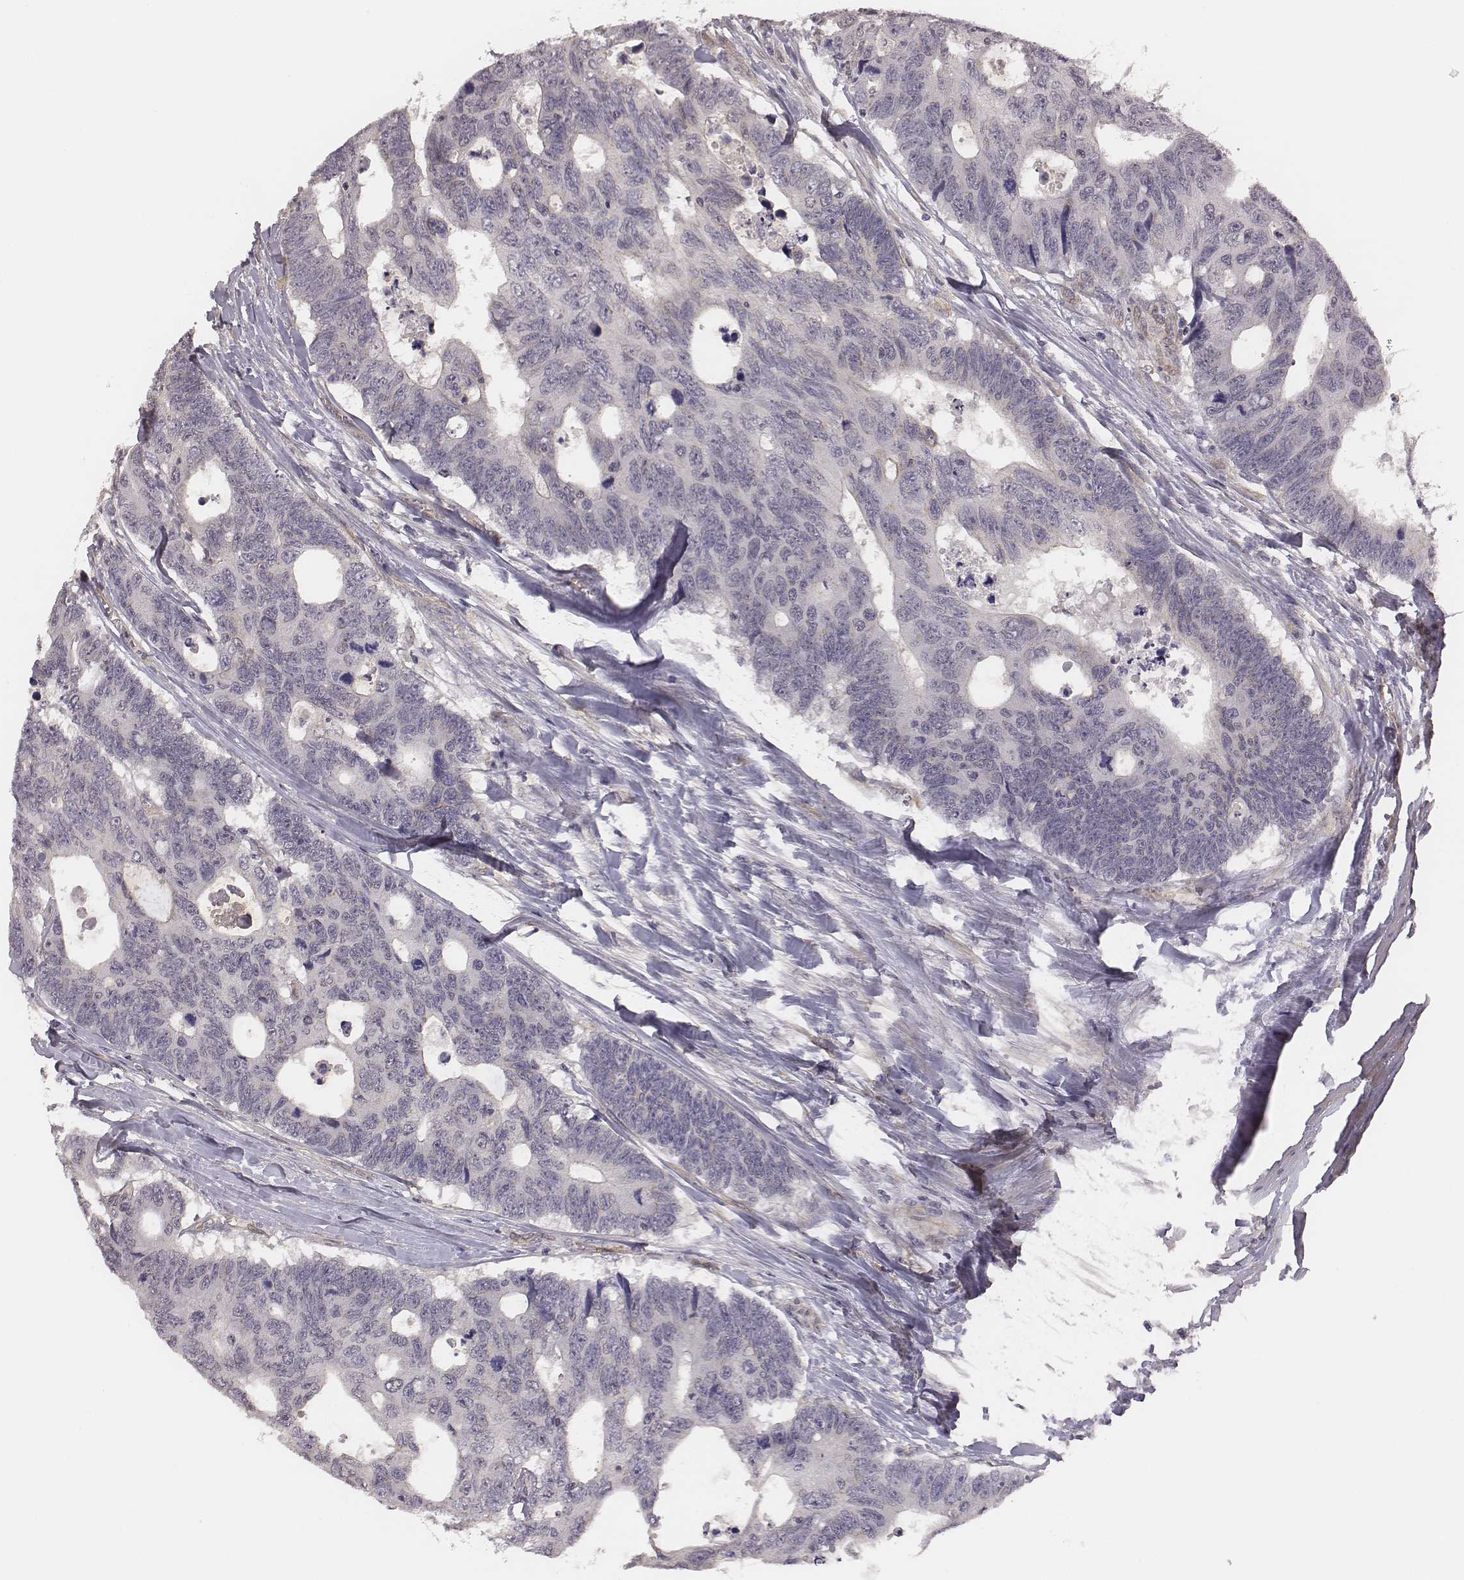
{"staining": {"intensity": "negative", "quantity": "none", "location": "none"}, "tissue": "colorectal cancer", "cell_type": "Tumor cells", "image_type": "cancer", "snomed": [{"axis": "morphology", "description": "Adenocarcinoma, NOS"}, {"axis": "topography", "description": "Colon"}], "caption": "High power microscopy micrograph of an IHC image of colorectal adenocarcinoma, revealing no significant staining in tumor cells. (Stains: DAB IHC with hematoxylin counter stain, Microscopy: brightfield microscopy at high magnification).", "gene": "SCARF1", "patient": {"sex": "female", "age": 77}}